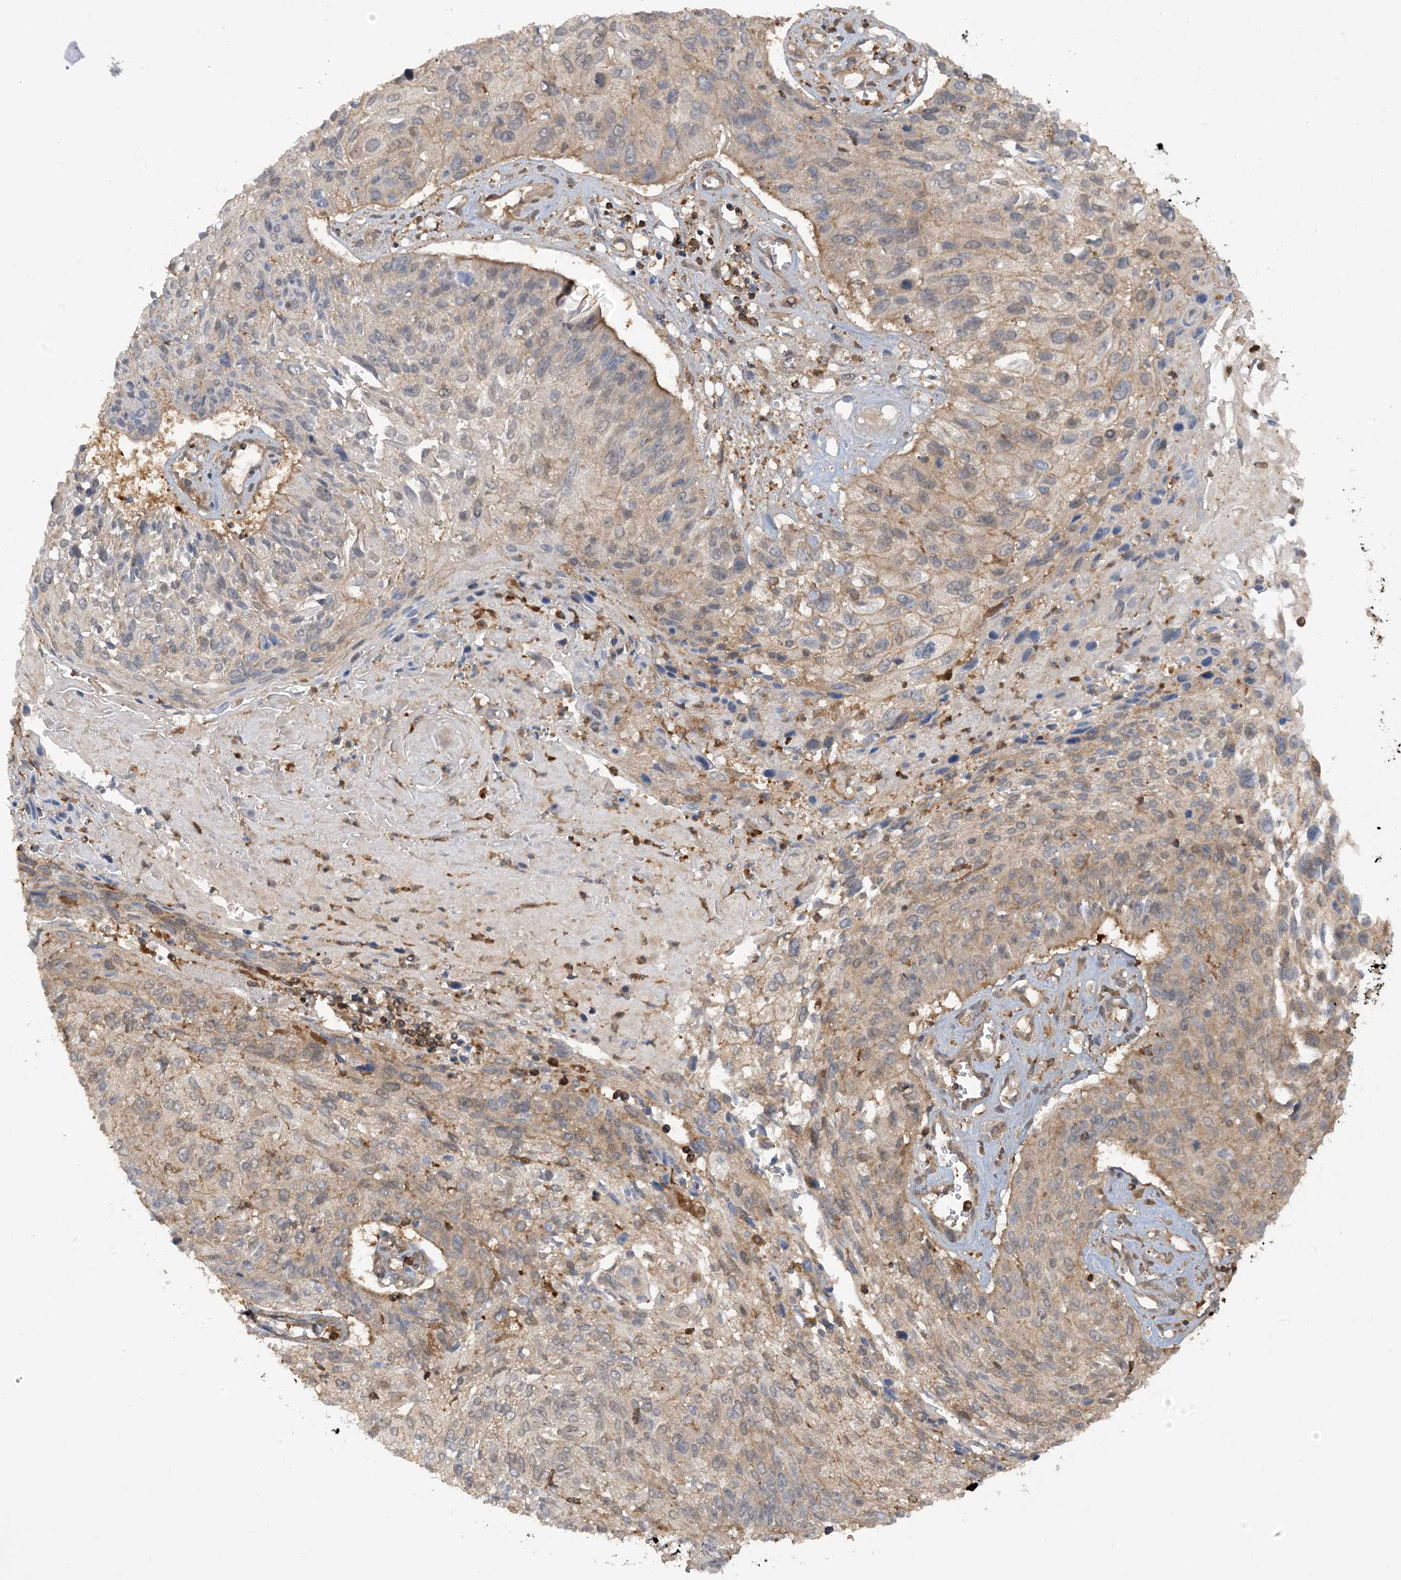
{"staining": {"intensity": "weak", "quantity": "25%-75%", "location": "cytoplasmic/membranous"}, "tissue": "cervical cancer", "cell_type": "Tumor cells", "image_type": "cancer", "snomed": [{"axis": "morphology", "description": "Squamous cell carcinoma, NOS"}, {"axis": "topography", "description": "Cervix"}], "caption": "Protein expression analysis of cervical cancer (squamous cell carcinoma) reveals weak cytoplasmic/membranous positivity in approximately 25%-75% of tumor cells.", "gene": "CAPZB", "patient": {"sex": "female", "age": 51}}